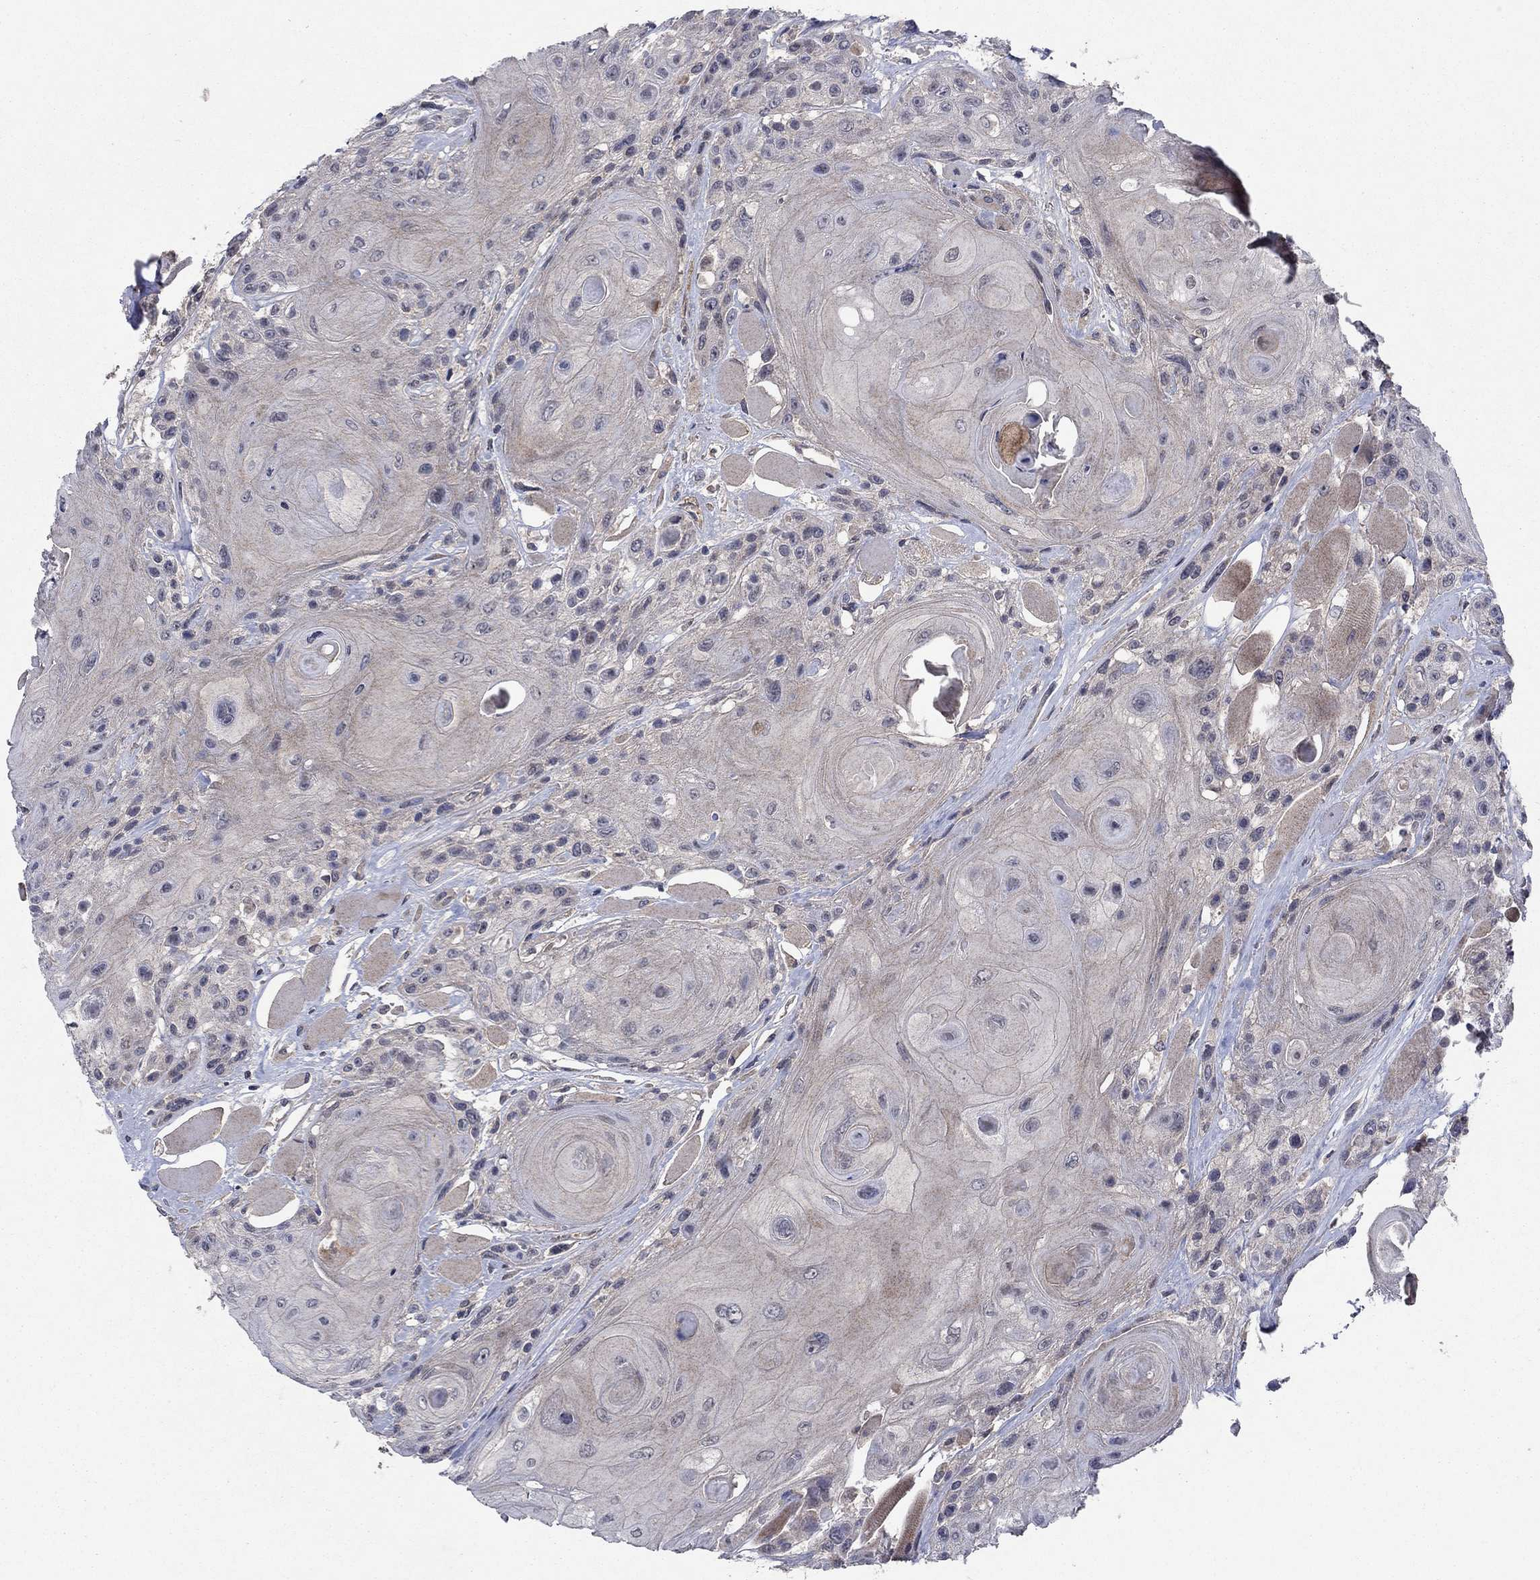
{"staining": {"intensity": "negative", "quantity": "none", "location": "none"}, "tissue": "head and neck cancer", "cell_type": "Tumor cells", "image_type": "cancer", "snomed": [{"axis": "morphology", "description": "Squamous cell carcinoma, NOS"}, {"axis": "topography", "description": "Head-Neck"}], "caption": "Human head and neck squamous cell carcinoma stained for a protein using immunohistochemistry (IHC) exhibits no positivity in tumor cells.", "gene": "IL4", "patient": {"sex": "female", "age": 59}}